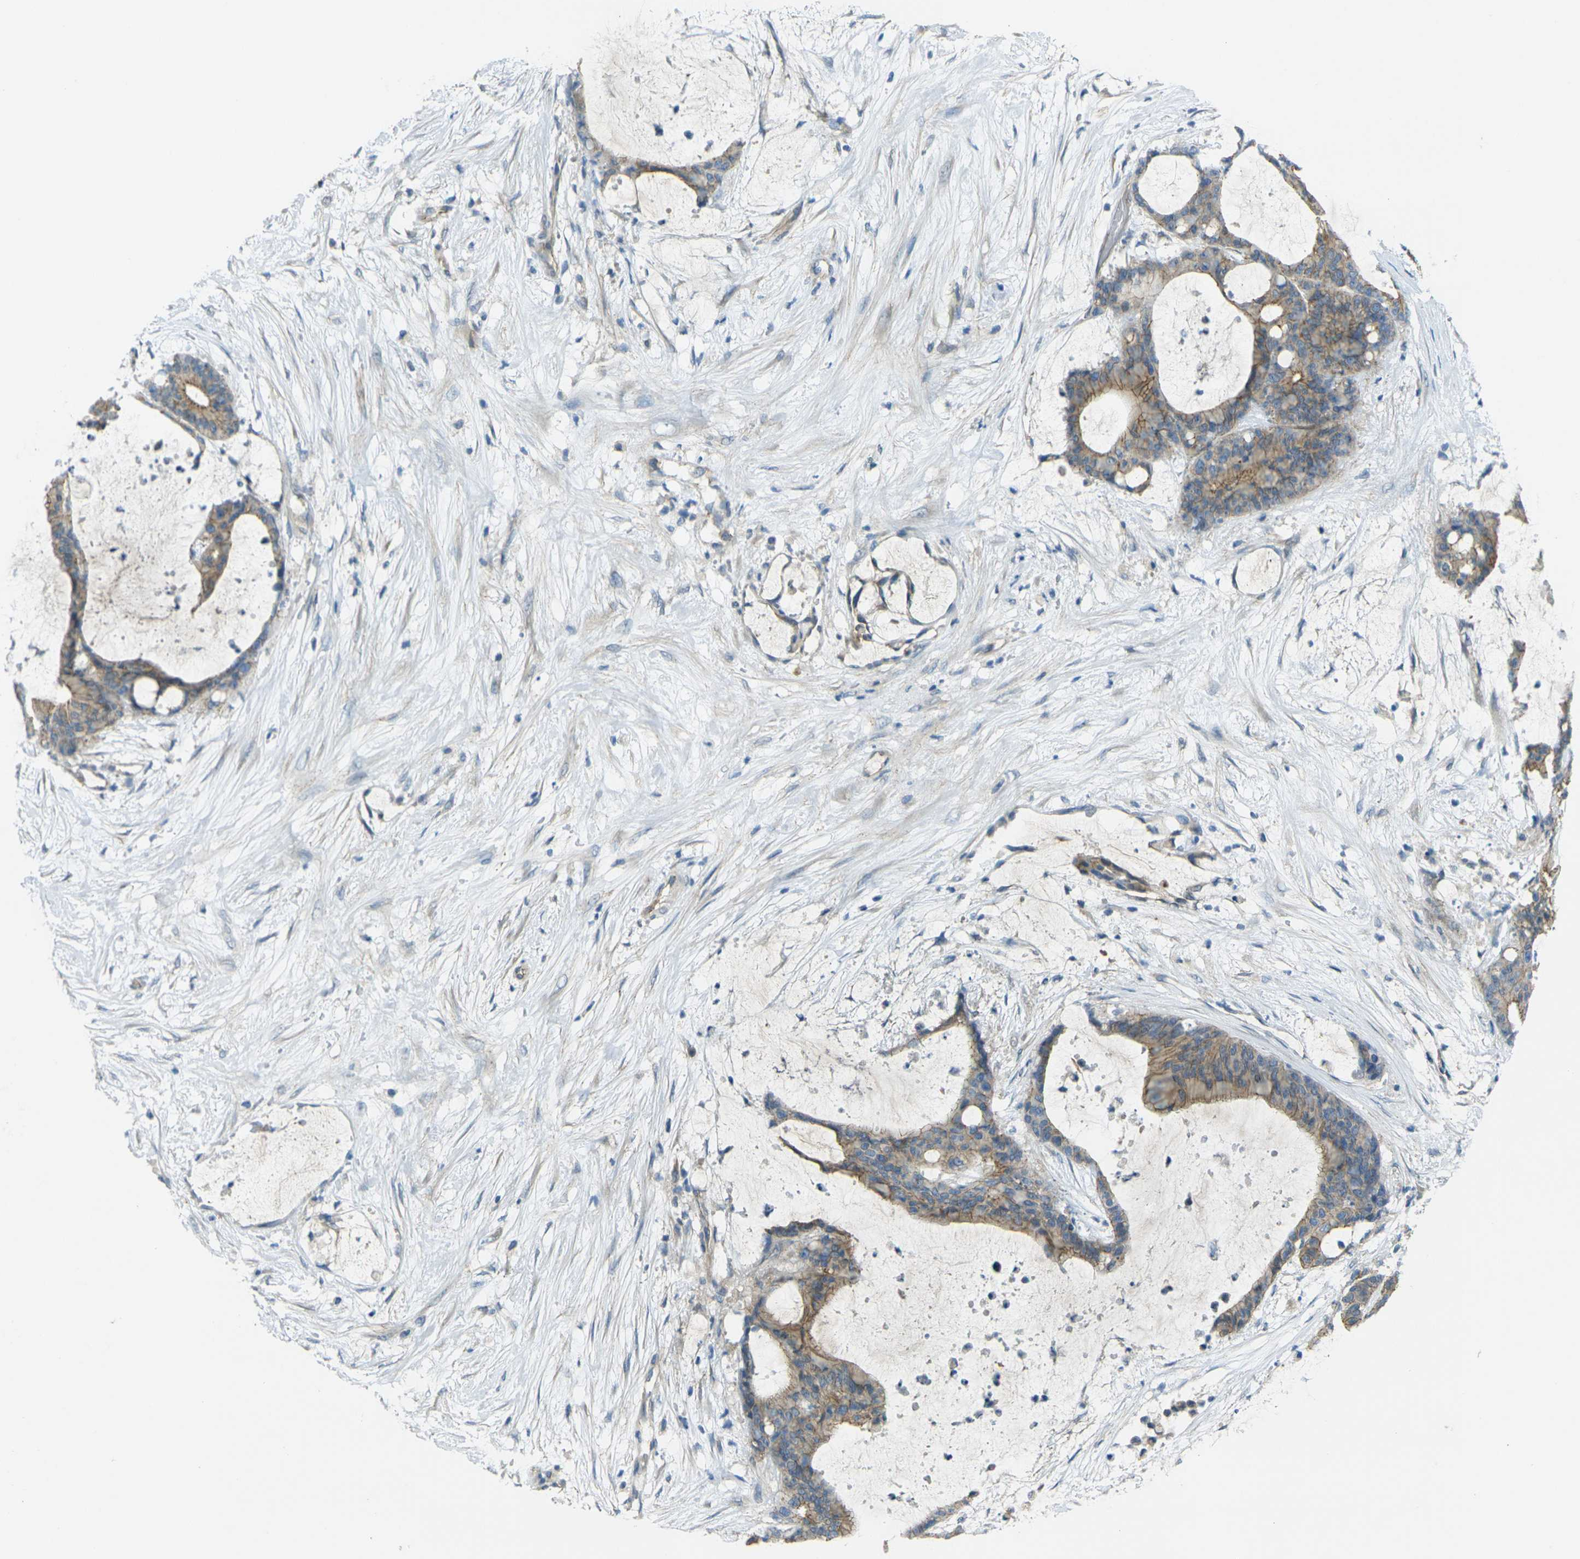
{"staining": {"intensity": "weak", "quantity": ">75%", "location": "cytoplasmic/membranous"}, "tissue": "liver cancer", "cell_type": "Tumor cells", "image_type": "cancer", "snomed": [{"axis": "morphology", "description": "Cholangiocarcinoma"}, {"axis": "topography", "description": "Liver"}], "caption": "Immunohistochemistry staining of liver cancer (cholangiocarcinoma), which reveals low levels of weak cytoplasmic/membranous expression in about >75% of tumor cells indicating weak cytoplasmic/membranous protein expression. The staining was performed using DAB (3,3'-diaminobenzidine) (brown) for protein detection and nuclei were counterstained in hematoxylin (blue).", "gene": "RHBDD1", "patient": {"sex": "female", "age": 73}}